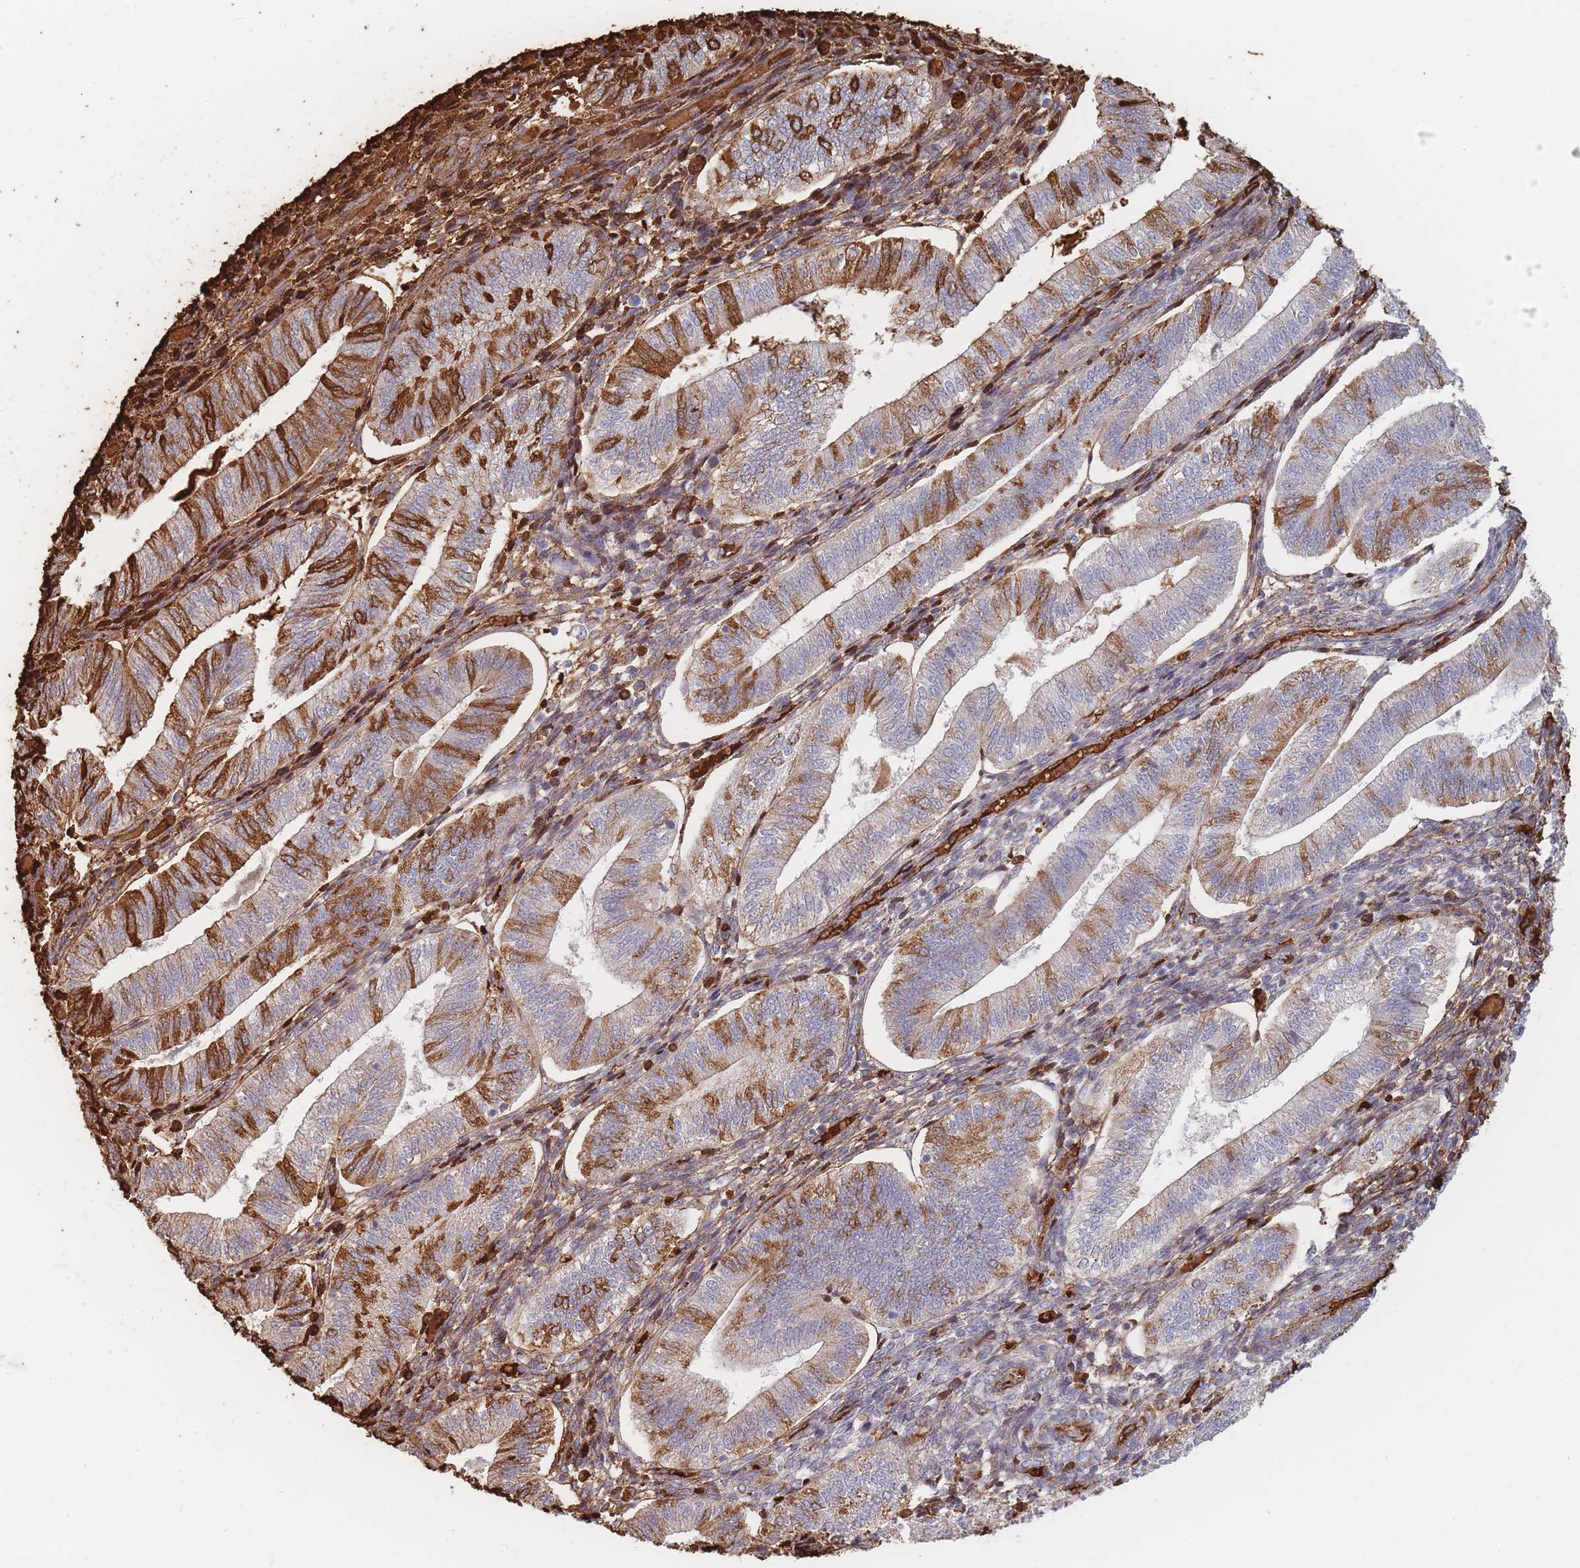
{"staining": {"intensity": "moderate", "quantity": "25%-75%", "location": "cytoplasmic/membranous"}, "tissue": "endometrium", "cell_type": "Cells in endometrial stroma", "image_type": "normal", "snomed": [{"axis": "morphology", "description": "Normal tissue, NOS"}, {"axis": "topography", "description": "Endometrium"}], "caption": "Protein analysis of normal endometrium reveals moderate cytoplasmic/membranous expression in about 25%-75% of cells in endometrial stroma. The staining is performed using DAB brown chromogen to label protein expression. The nuclei are counter-stained blue using hematoxylin.", "gene": "SLC2A6", "patient": {"sex": "female", "age": 34}}